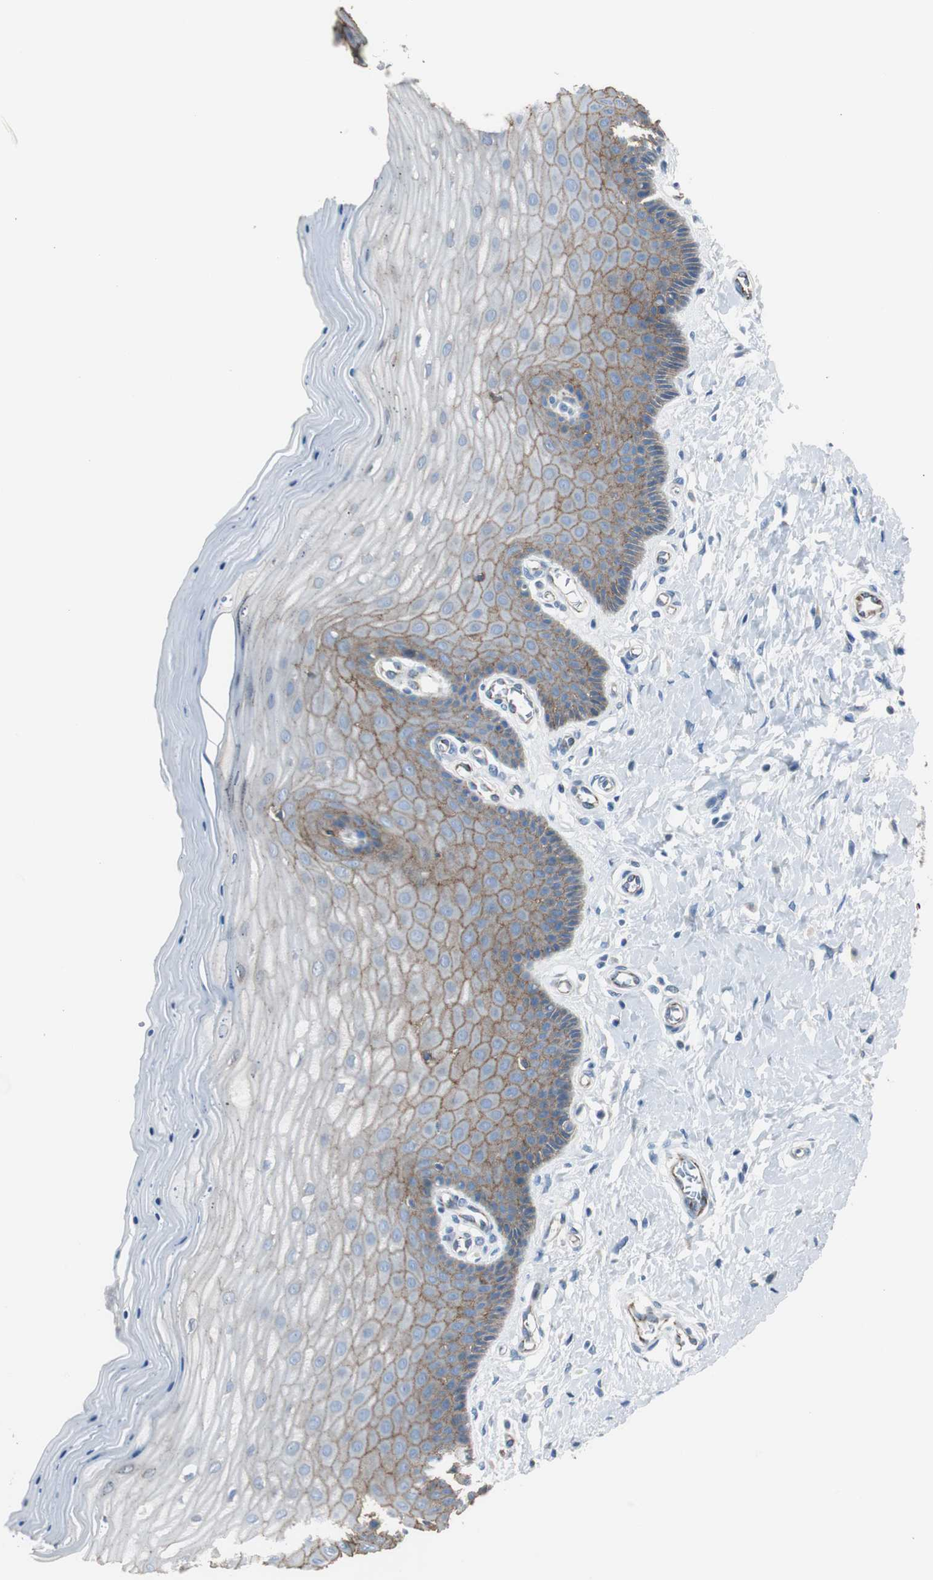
{"staining": {"intensity": "strong", "quantity": ">75%", "location": "cytoplasmic/membranous"}, "tissue": "cervix", "cell_type": "Glandular cells", "image_type": "normal", "snomed": [{"axis": "morphology", "description": "Normal tissue, NOS"}, {"axis": "topography", "description": "Cervix"}], "caption": "A photomicrograph of cervix stained for a protein reveals strong cytoplasmic/membranous brown staining in glandular cells. Using DAB (brown) and hematoxylin (blue) stains, captured at high magnification using brightfield microscopy.", "gene": "STXBP4", "patient": {"sex": "female", "age": 55}}